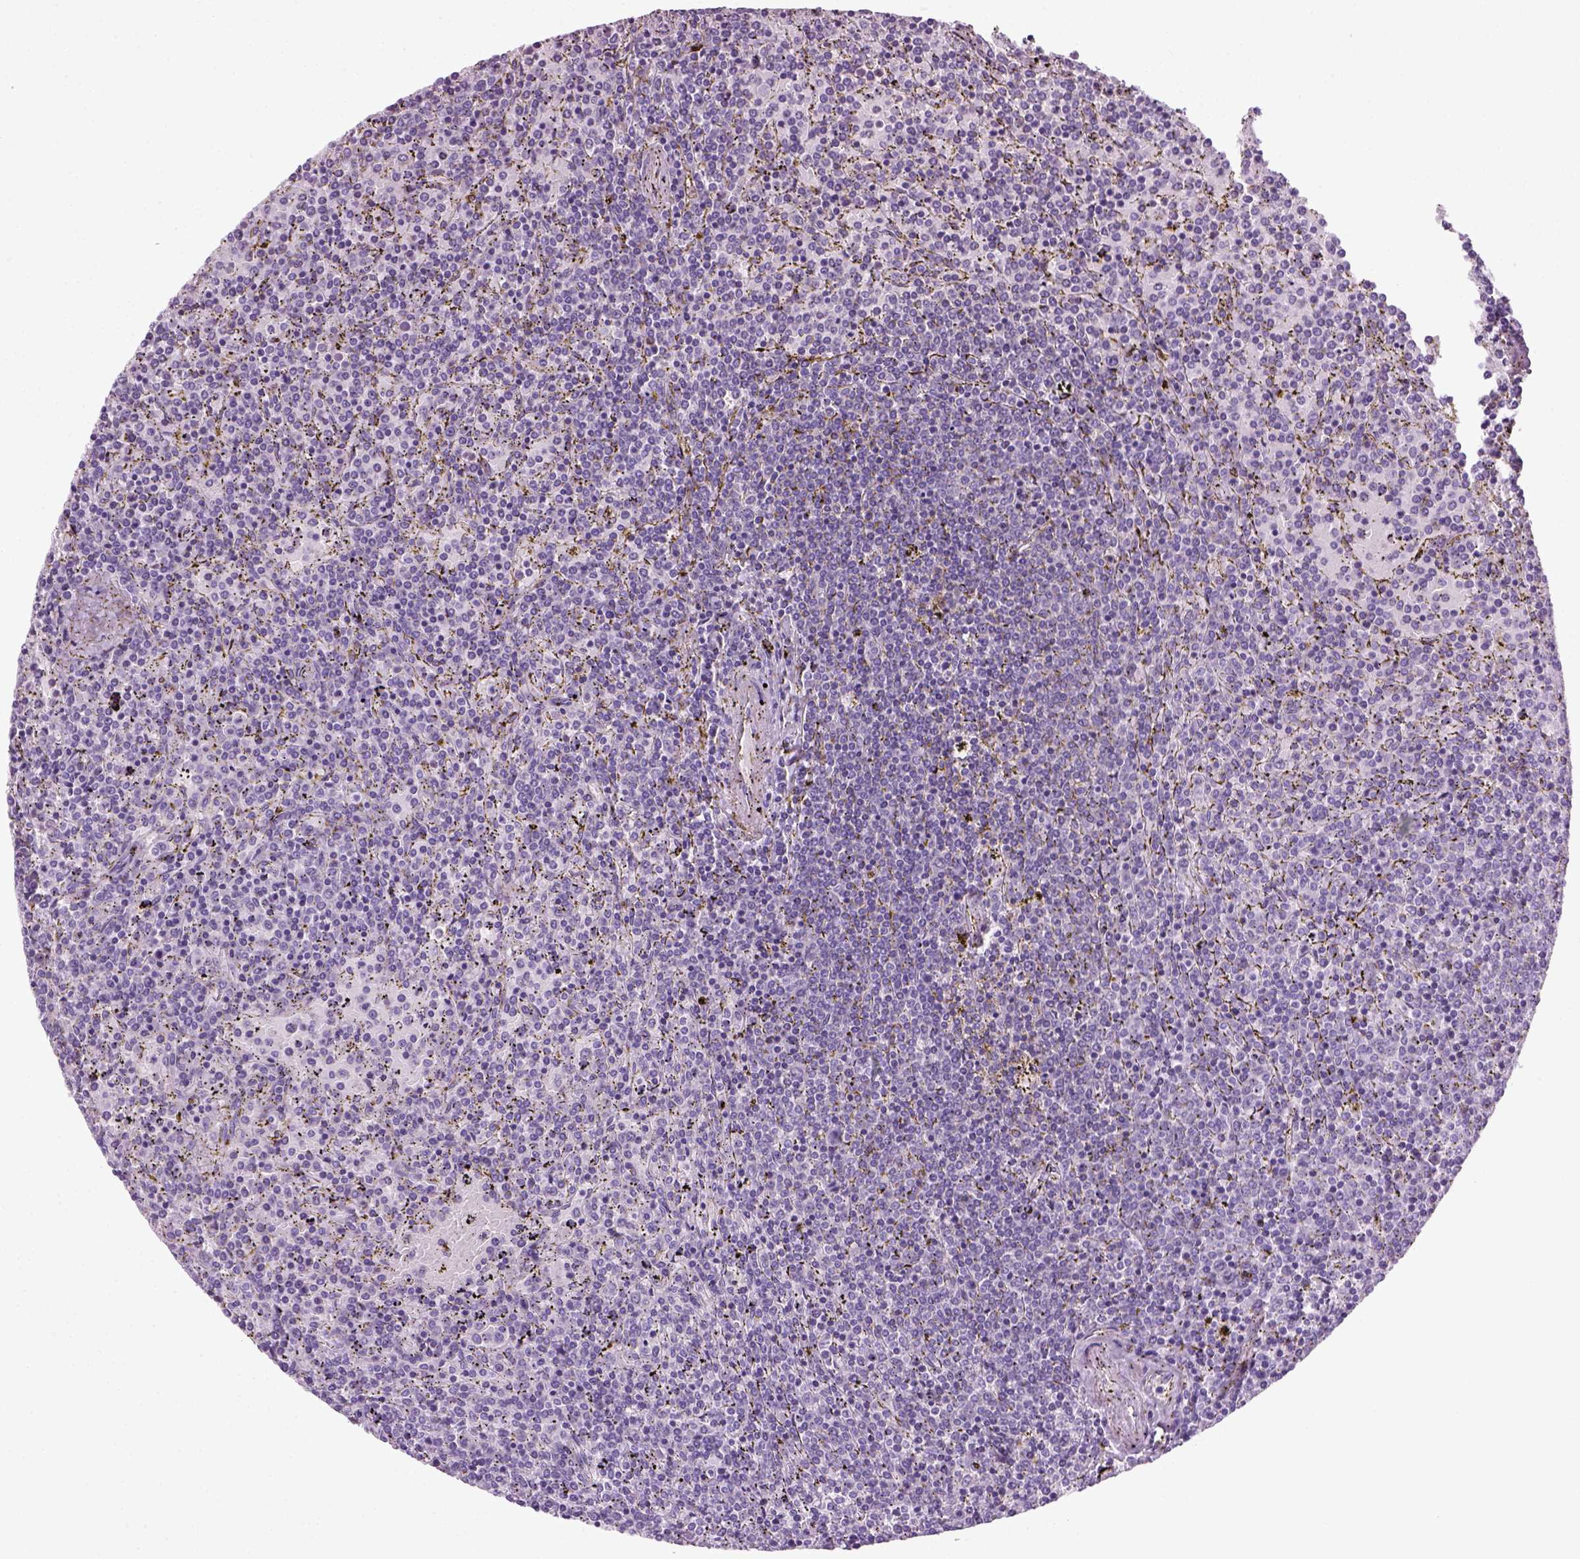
{"staining": {"intensity": "negative", "quantity": "none", "location": "none"}, "tissue": "lymphoma", "cell_type": "Tumor cells", "image_type": "cancer", "snomed": [{"axis": "morphology", "description": "Malignant lymphoma, non-Hodgkin's type, Low grade"}, {"axis": "topography", "description": "Spleen"}], "caption": "A photomicrograph of lymphoma stained for a protein displays no brown staining in tumor cells.", "gene": "FAM161A", "patient": {"sex": "female", "age": 77}}